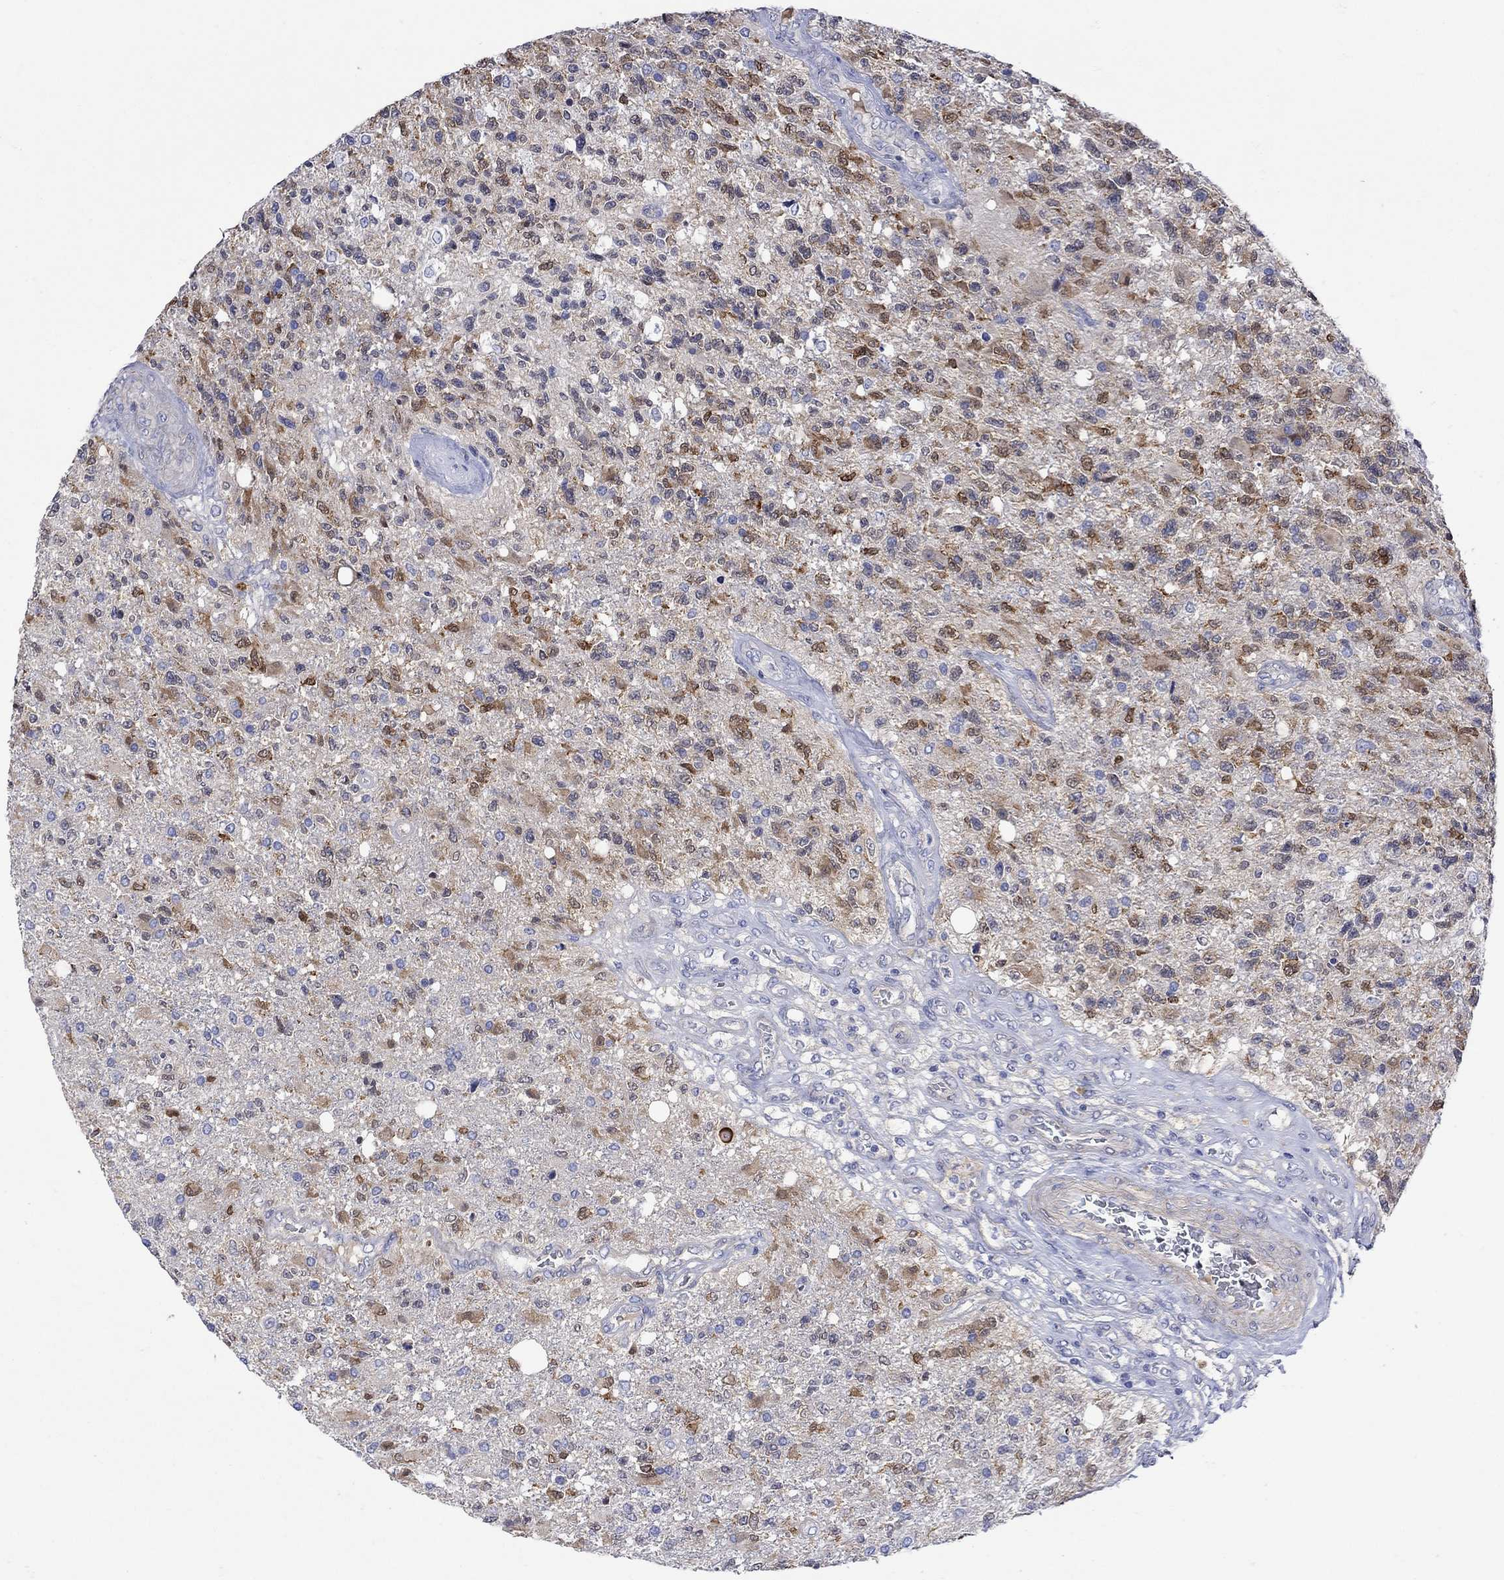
{"staining": {"intensity": "strong", "quantity": "<25%", "location": "cytoplasmic/membranous"}, "tissue": "glioma", "cell_type": "Tumor cells", "image_type": "cancer", "snomed": [{"axis": "morphology", "description": "Glioma, malignant, High grade"}, {"axis": "topography", "description": "Brain"}], "caption": "Protein positivity by IHC displays strong cytoplasmic/membranous staining in approximately <25% of tumor cells in glioma.", "gene": "MSI1", "patient": {"sex": "male", "age": 56}}